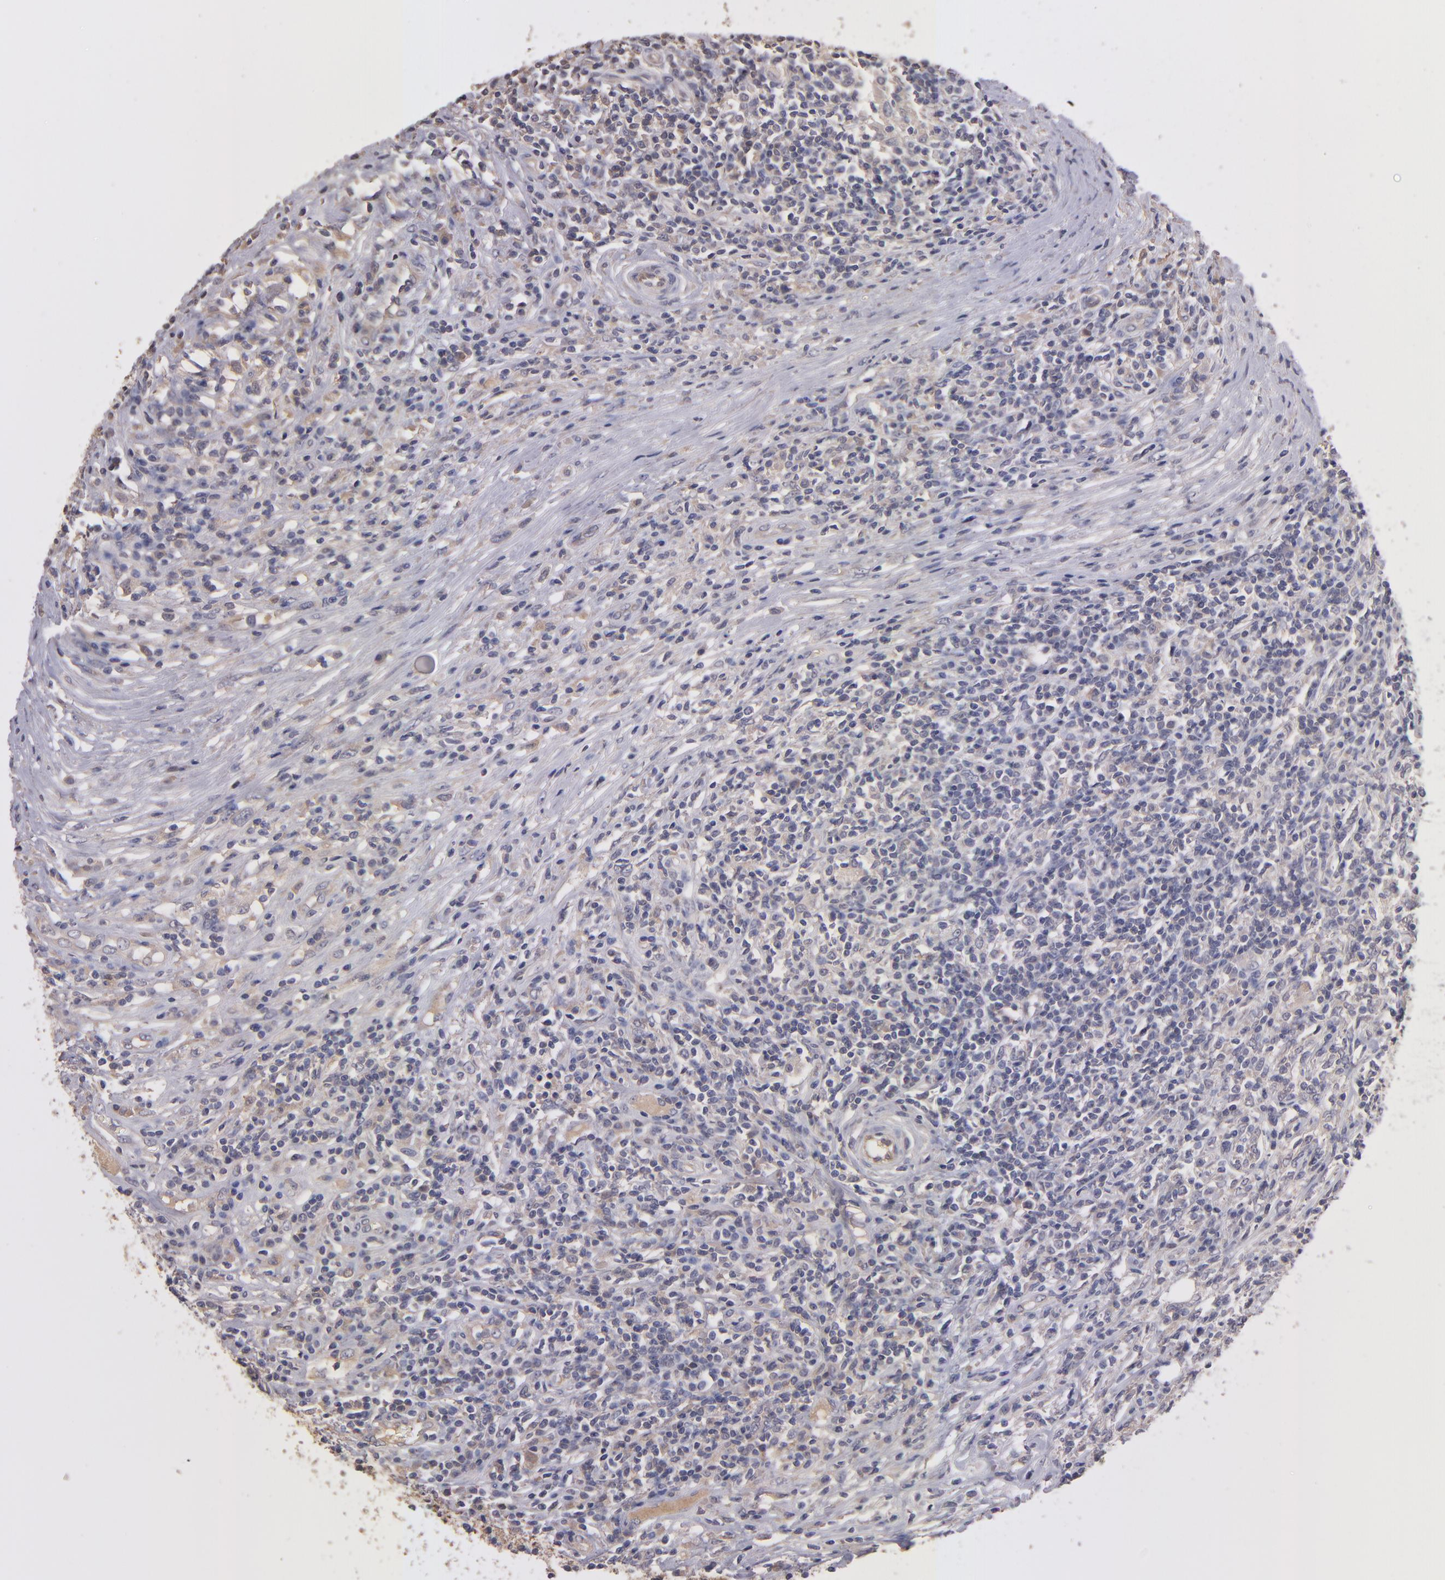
{"staining": {"intensity": "negative", "quantity": "none", "location": "none"}, "tissue": "lymphoma", "cell_type": "Tumor cells", "image_type": "cancer", "snomed": [{"axis": "morphology", "description": "Malignant lymphoma, non-Hodgkin's type, High grade"}, {"axis": "topography", "description": "Lymph node"}], "caption": "Malignant lymphoma, non-Hodgkin's type (high-grade) stained for a protein using IHC displays no positivity tumor cells.", "gene": "GNAZ", "patient": {"sex": "female", "age": 84}}